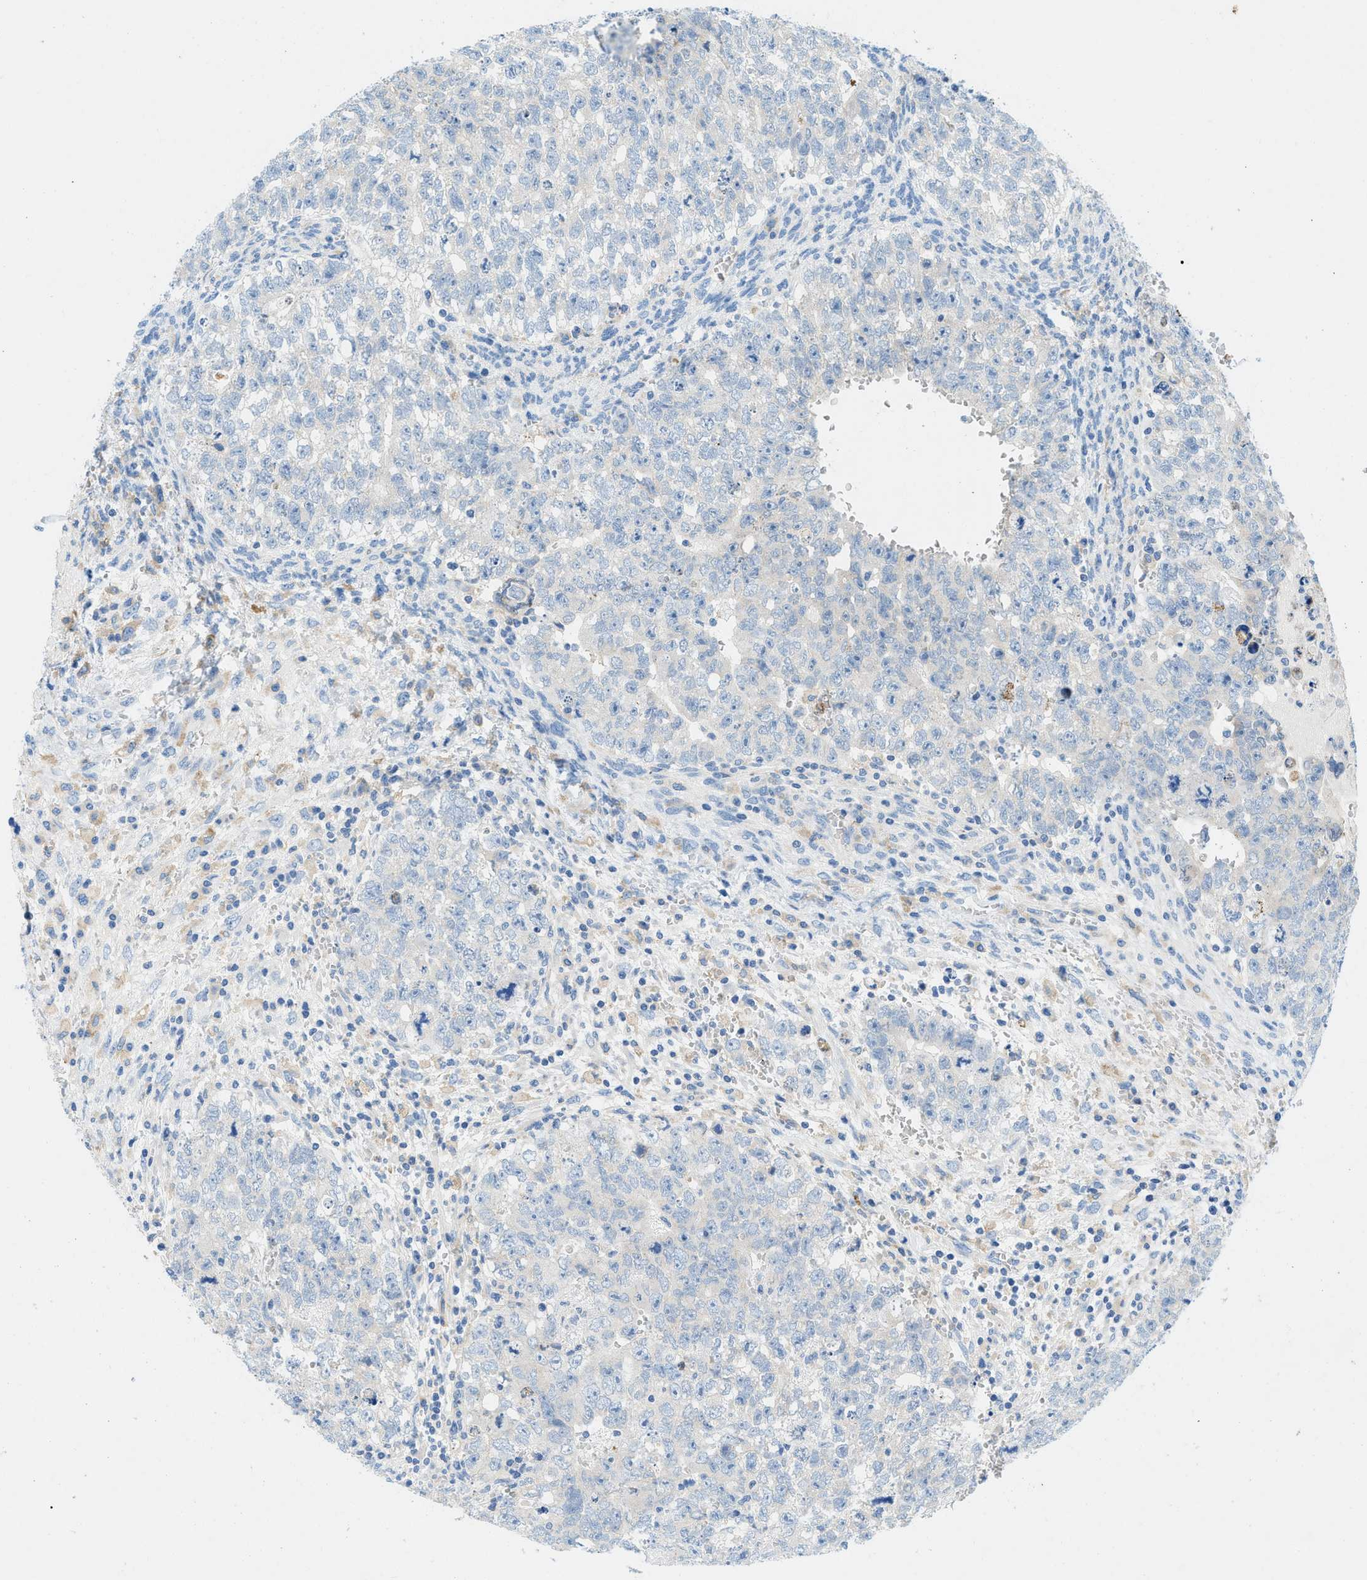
{"staining": {"intensity": "negative", "quantity": "none", "location": "none"}, "tissue": "testis cancer", "cell_type": "Tumor cells", "image_type": "cancer", "snomed": [{"axis": "morphology", "description": "Seminoma, NOS"}, {"axis": "morphology", "description": "Carcinoma, Embryonal, NOS"}, {"axis": "topography", "description": "Testis"}], "caption": "High power microscopy histopathology image of an IHC histopathology image of seminoma (testis), revealing no significant staining in tumor cells. (Immunohistochemistry, brightfield microscopy, high magnification).", "gene": "ZNF831", "patient": {"sex": "male", "age": 38}}